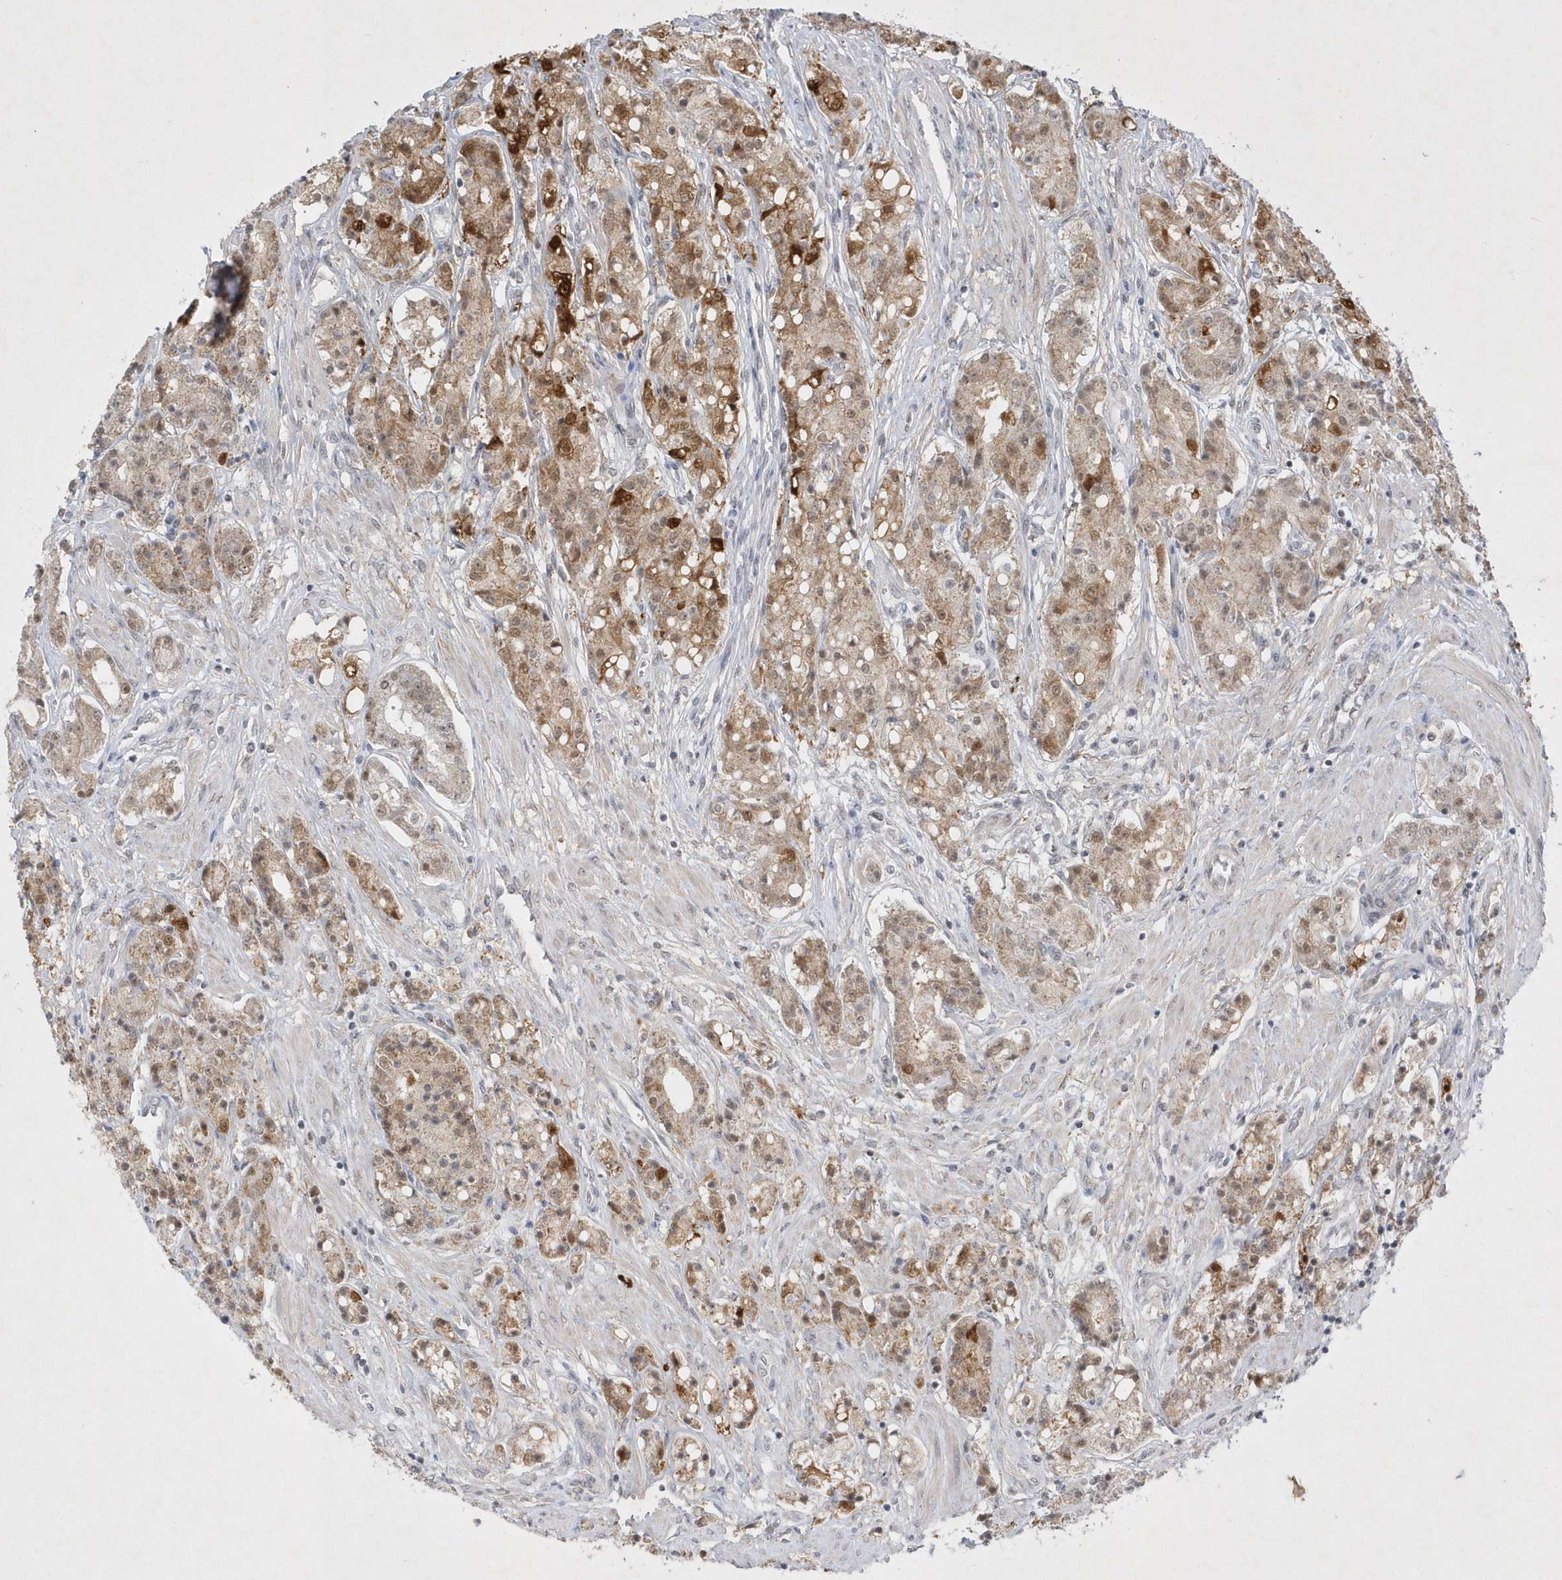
{"staining": {"intensity": "moderate", "quantity": ">75%", "location": "cytoplasmic/membranous"}, "tissue": "prostate cancer", "cell_type": "Tumor cells", "image_type": "cancer", "snomed": [{"axis": "morphology", "description": "Adenocarcinoma, High grade"}, {"axis": "topography", "description": "Prostate"}], "caption": "The image reveals staining of prostate adenocarcinoma (high-grade), revealing moderate cytoplasmic/membranous protein expression (brown color) within tumor cells.", "gene": "CPSF3", "patient": {"sex": "male", "age": 60}}